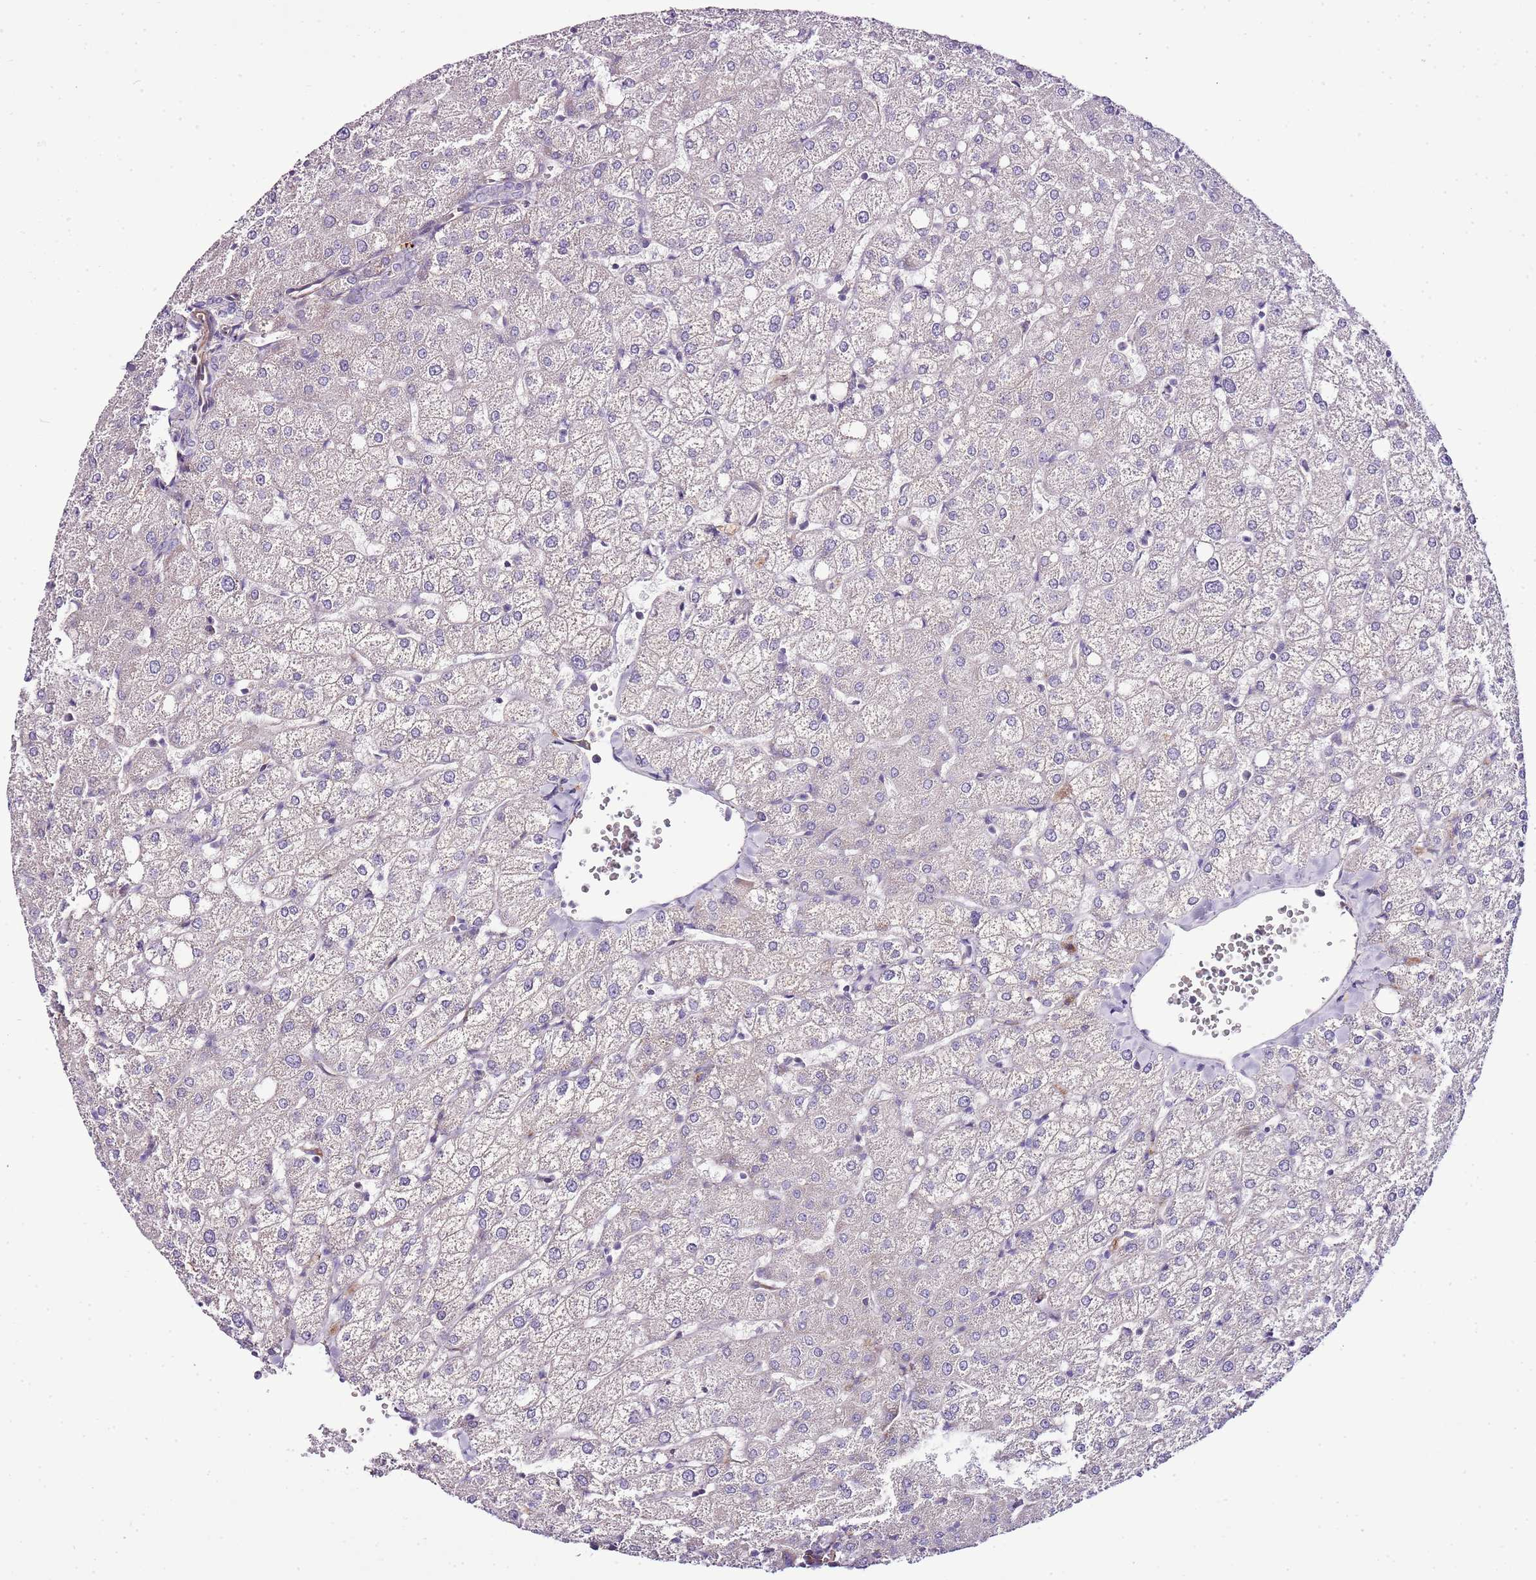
{"staining": {"intensity": "negative", "quantity": "none", "location": "none"}, "tissue": "liver", "cell_type": "Cholangiocytes", "image_type": "normal", "snomed": [{"axis": "morphology", "description": "Normal tissue, NOS"}, {"axis": "topography", "description": "Liver"}], "caption": "Immunohistochemical staining of benign human liver reveals no significant expression in cholangiocytes. Brightfield microscopy of immunohistochemistry (IHC) stained with DAB (3,3'-diaminobenzidine) (brown) and hematoxylin (blue), captured at high magnification.", "gene": "ZNF786", "patient": {"sex": "female", "age": 54}}